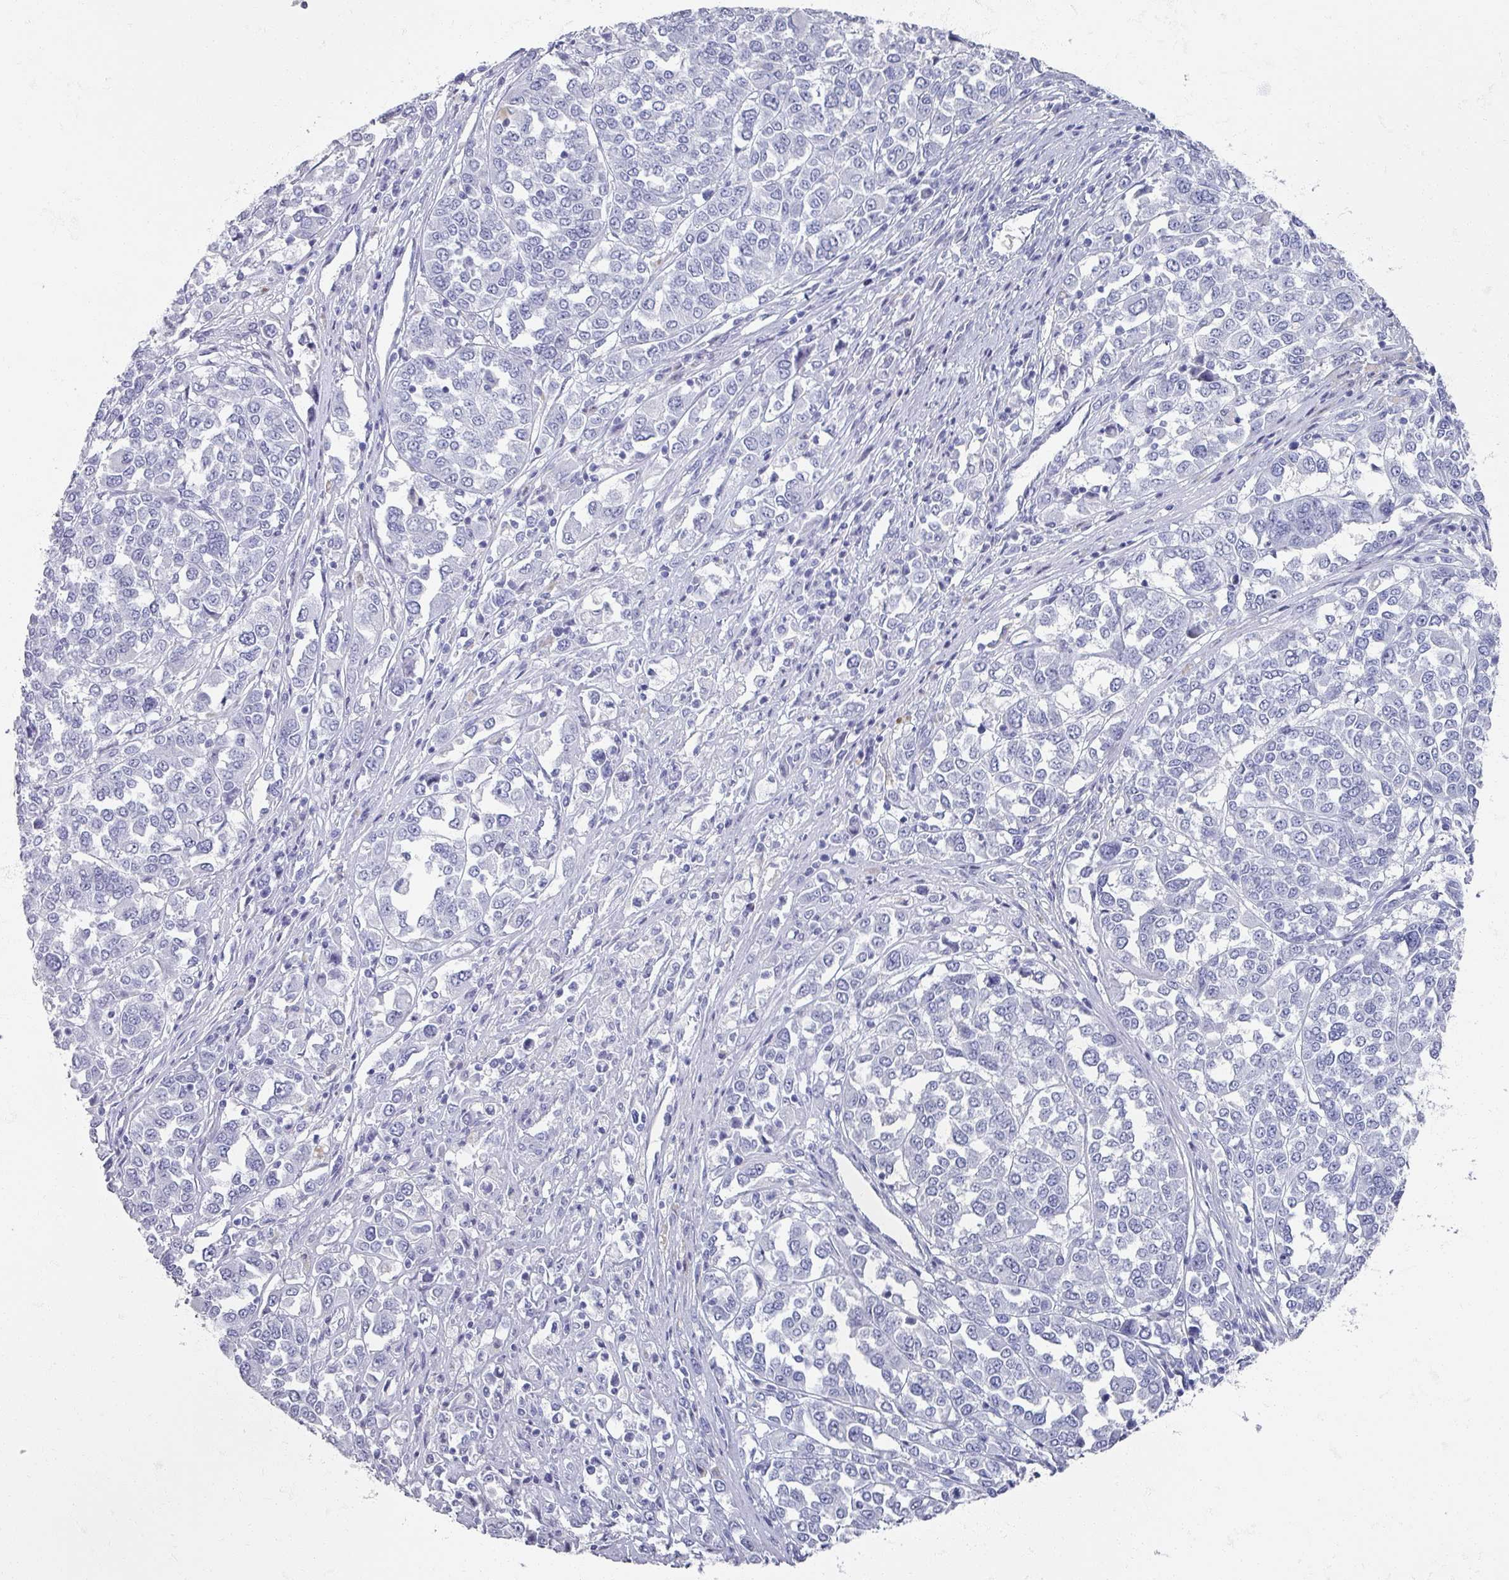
{"staining": {"intensity": "negative", "quantity": "none", "location": "none"}, "tissue": "melanoma", "cell_type": "Tumor cells", "image_type": "cancer", "snomed": [{"axis": "morphology", "description": "Malignant melanoma, Metastatic site"}, {"axis": "topography", "description": "Lymph node"}], "caption": "The histopathology image demonstrates no staining of tumor cells in melanoma. Nuclei are stained in blue.", "gene": "OMG", "patient": {"sex": "male", "age": 44}}